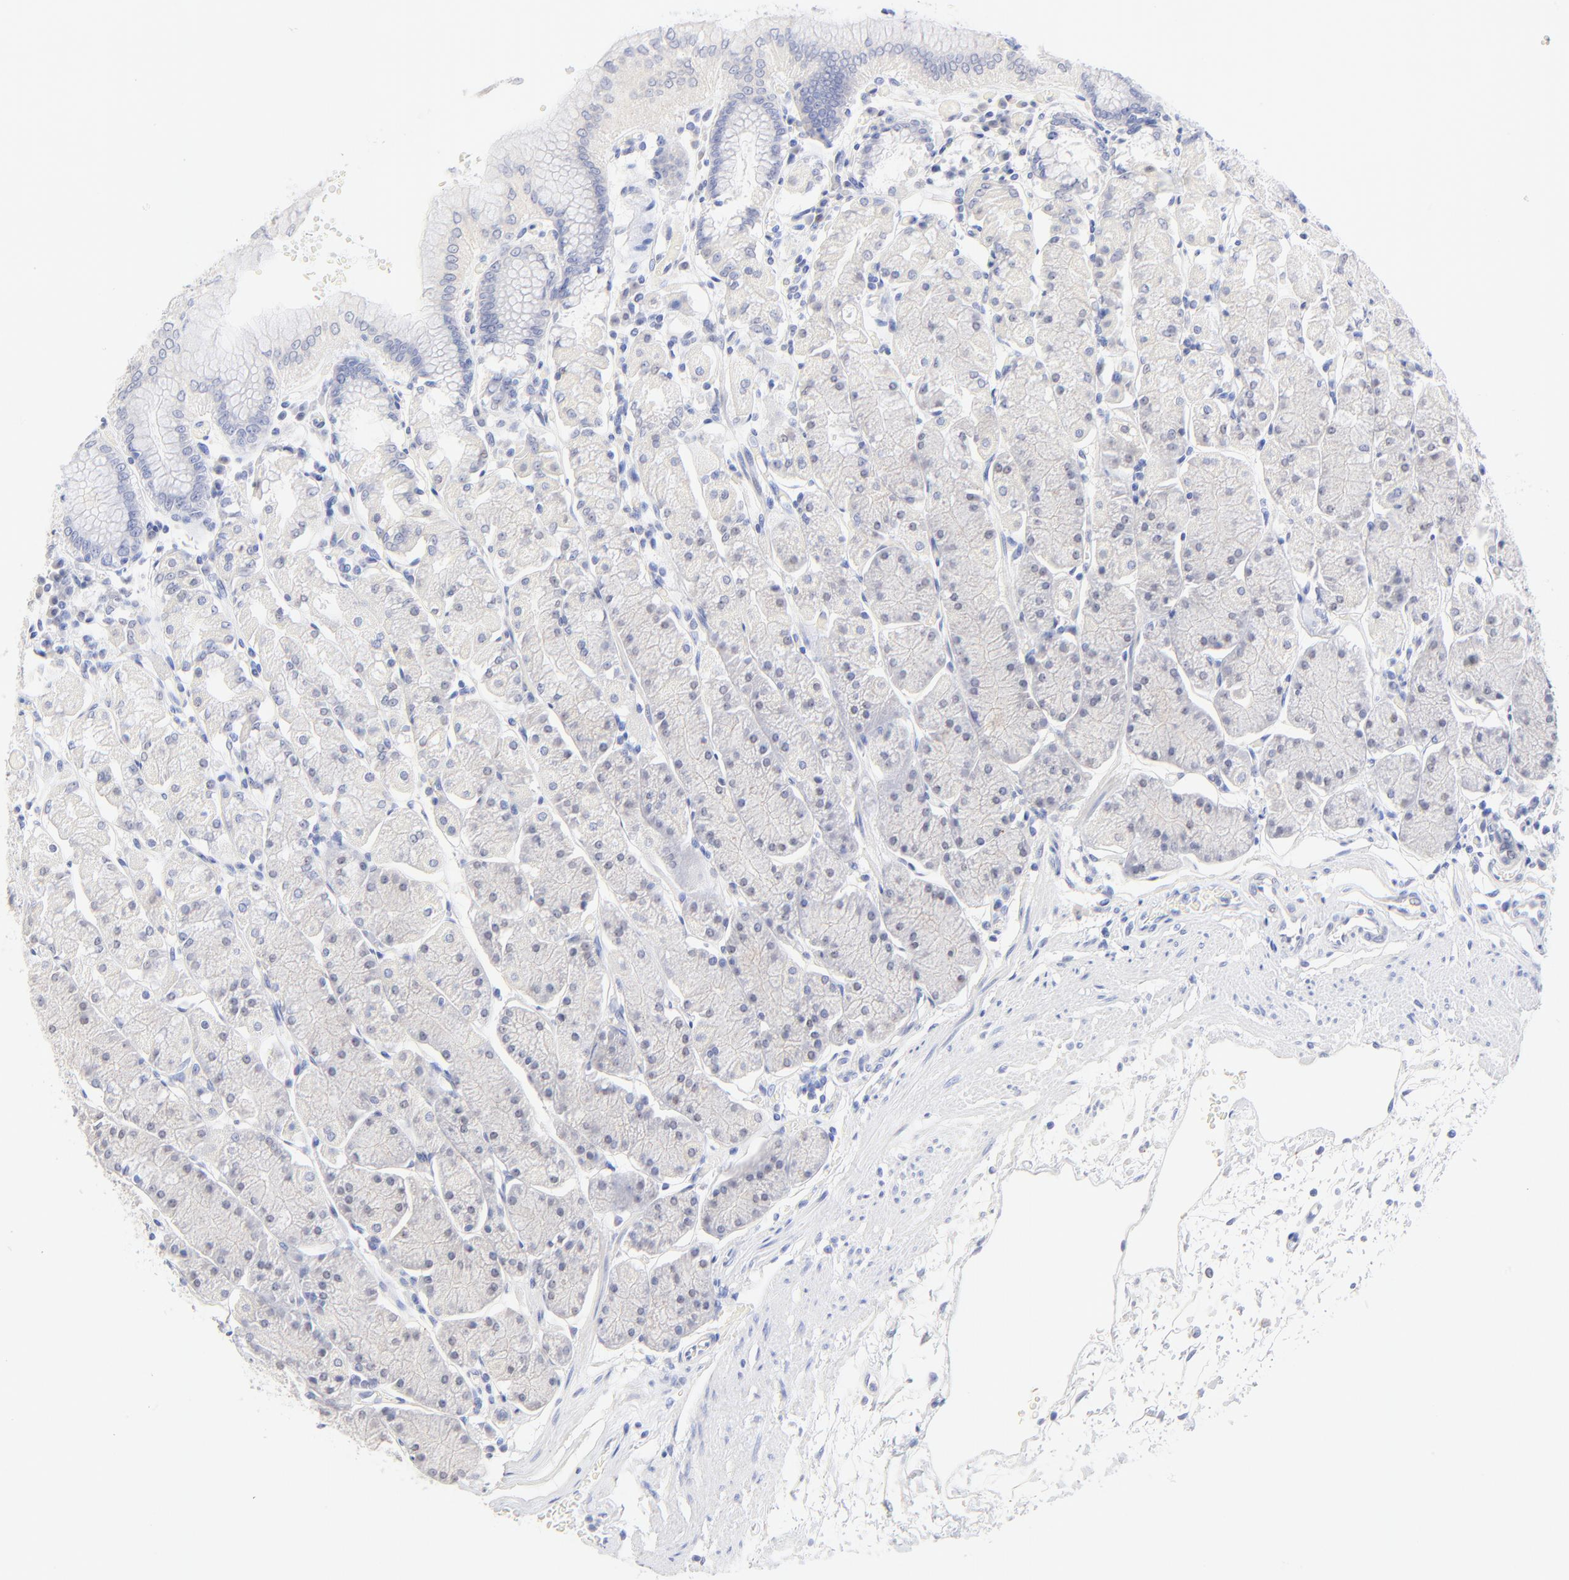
{"staining": {"intensity": "negative", "quantity": "none", "location": "none"}, "tissue": "stomach", "cell_type": "Glandular cells", "image_type": "normal", "snomed": [{"axis": "morphology", "description": "Normal tissue, NOS"}, {"axis": "topography", "description": "Stomach, upper"}, {"axis": "topography", "description": "Stomach"}], "caption": "Micrograph shows no protein staining in glandular cells of benign stomach. (Brightfield microscopy of DAB (3,3'-diaminobenzidine) immunohistochemistry (IHC) at high magnification).", "gene": "SULT4A1", "patient": {"sex": "male", "age": 76}}